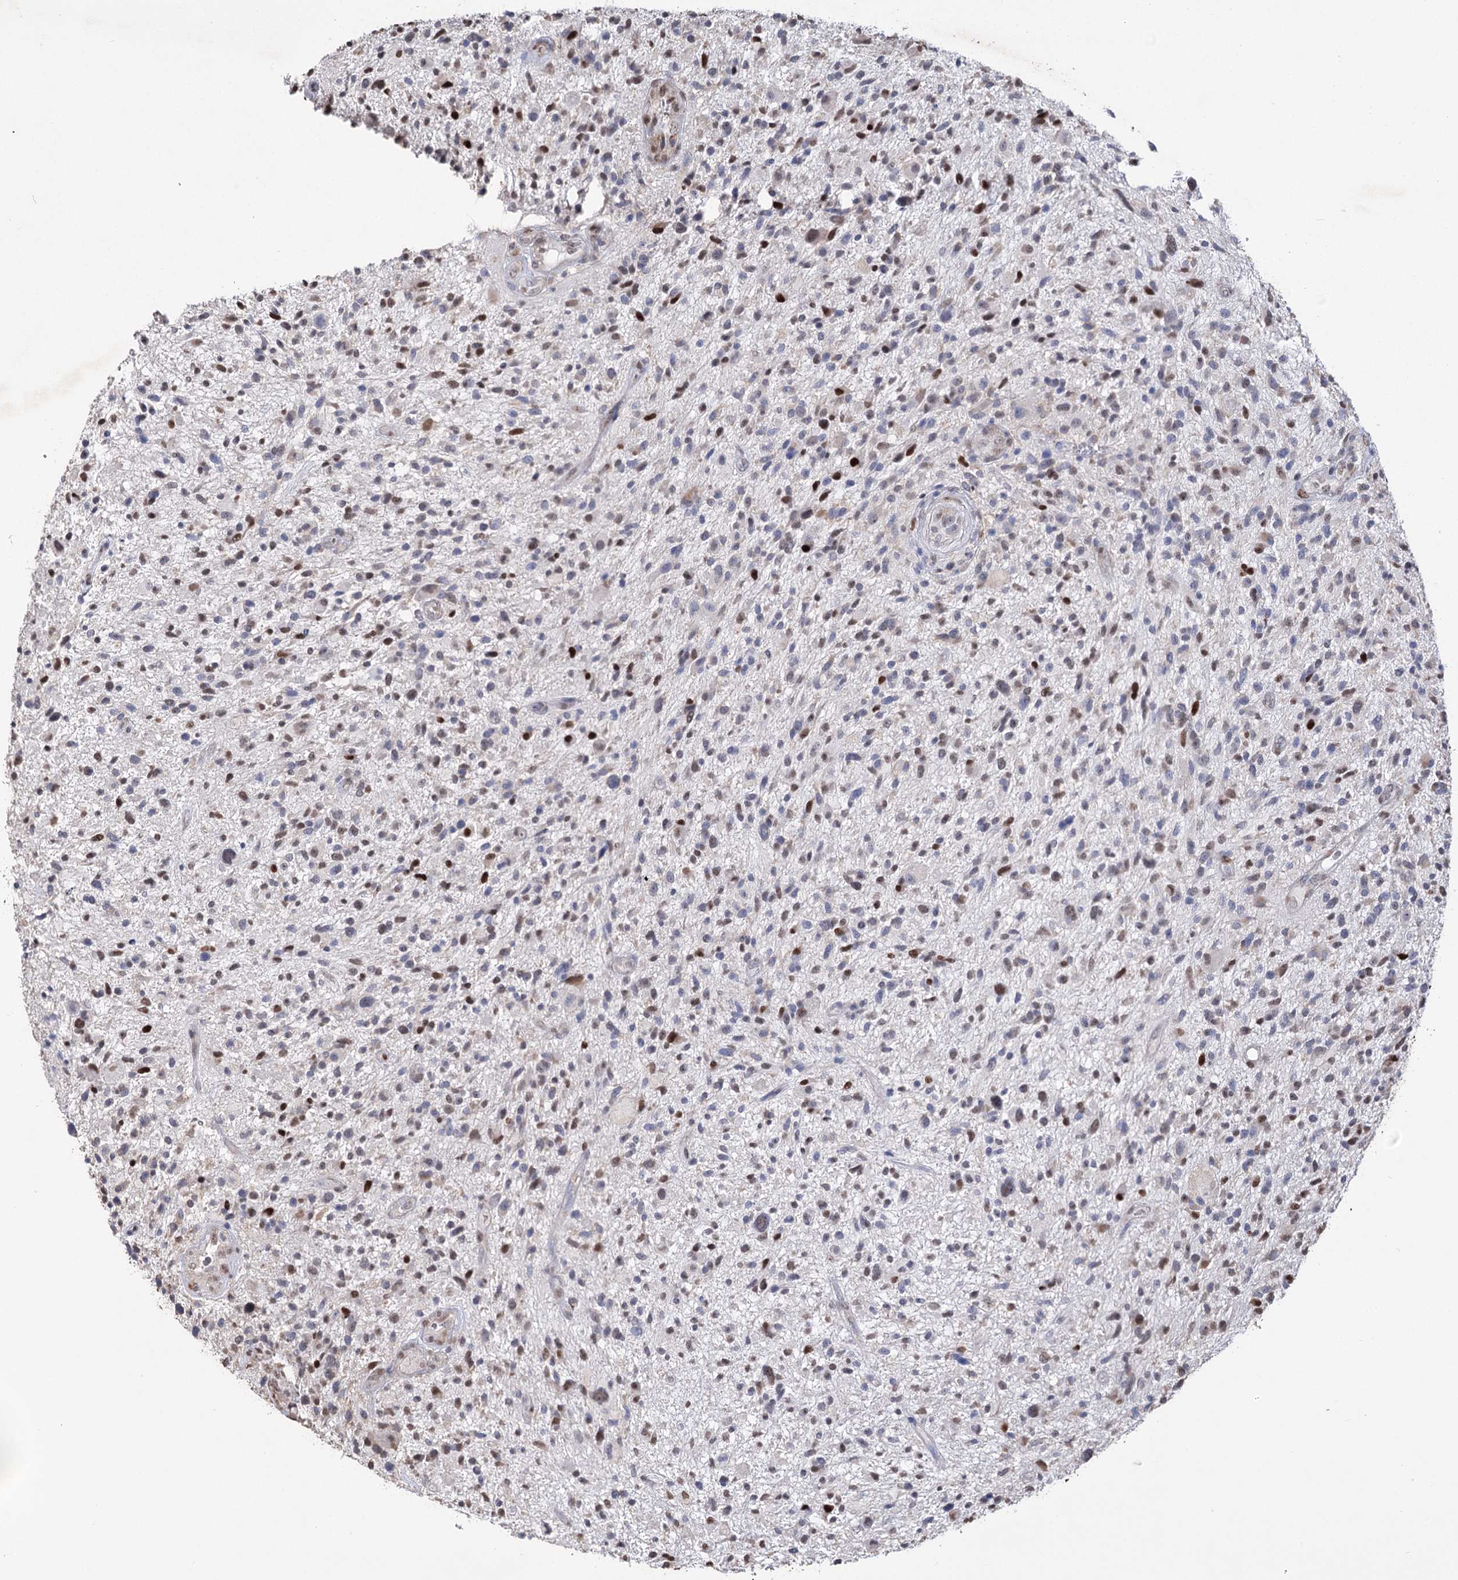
{"staining": {"intensity": "moderate", "quantity": "<25%", "location": "nuclear"}, "tissue": "glioma", "cell_type": "Tumor cells", "image_type": "cancer", "snomed": [{"axis": "morphology", "description": "Glioma, malignant, High grade"}, {"axis": "topography", "description": "Brain"}], "caption": "Immunohistochemical staining of human glioma displays moderate nuclear protein expression in approximately <25% of tumor cells. (Stains: DAB (3,3'-diaminobenzidine) in brown, nuclei in blue, Microscopy: brightfield microscopy at high magnification).", "gene": "NFU1", "patient": {"sex": "male", "age": 47}}